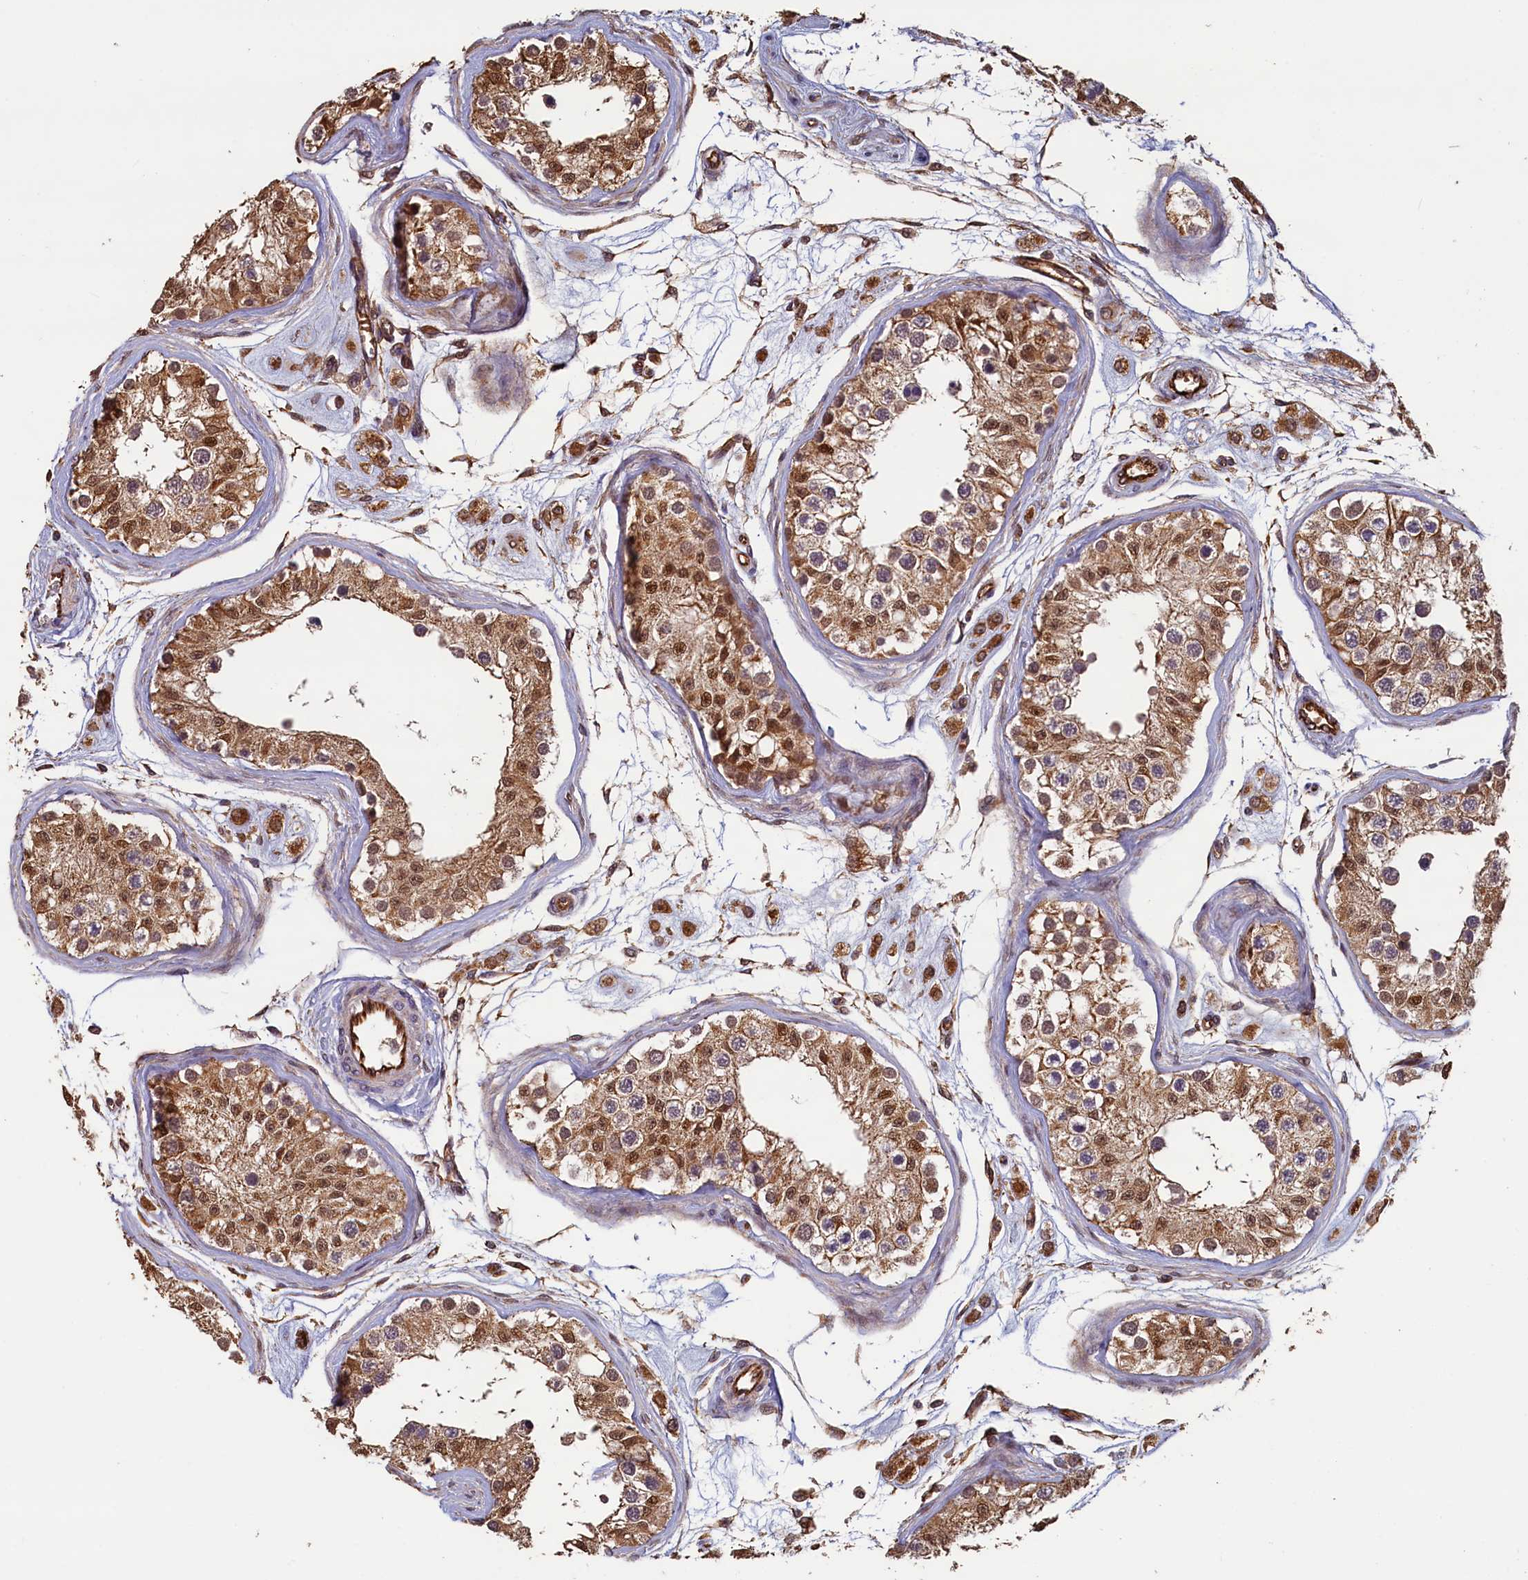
{"staining": {"intensity": "moderate", "quantity": ">75%", "location": "cytoplasmic/membranous"}, "tissue": "testis", "cell_type": "Cells in seminiferous ducts", "image_type": "normal", "snomed": [{"axis": "morphology", "description": "Normal tissue, NOS"}, {"axis": "morphology", "description": "Adenocarcinoma, metastatic, NOS"}, {"axis": "topography", "description": "Testis"}], "caption": "Human testis stained with a brown dye reveals moderate cytoplasmic/membranous positive positivity in approximately >75% of cells in seminiferous ducts.", "gene": "ACSBG1", "patient": {"sex": "male", "age": 26}}